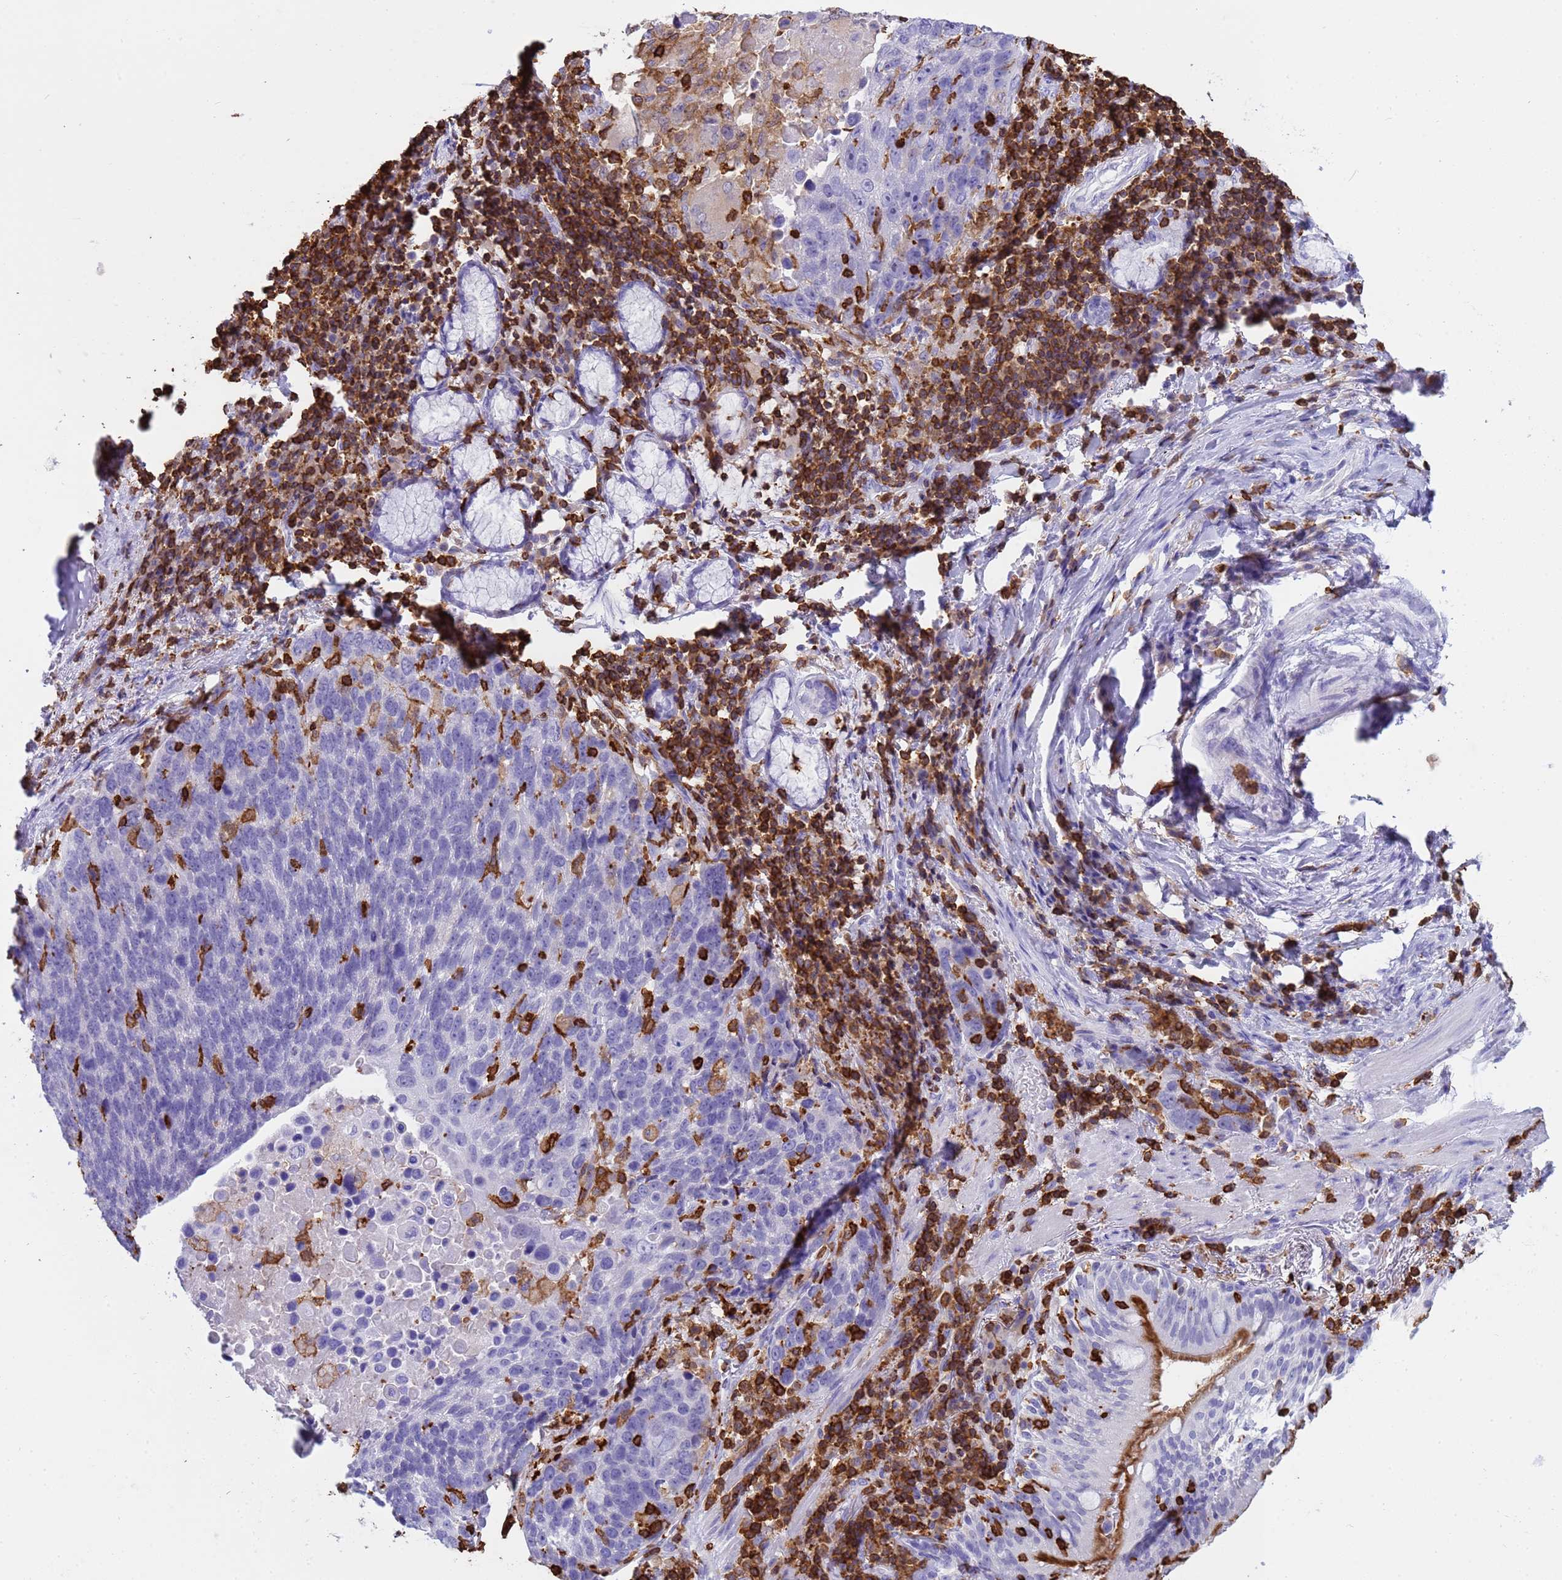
{"staining": {"intensity": "negative", "quantity": "none", "location": "none"}, "tissue": "lung cancer", "cell_type": "Tumor cells", "image_type": "cancer", "snomed": [{"axis": "morphology", "description": "Squamous cell carcinoma, NOS"}, {"axis": "topography", "description": "Lung"}], "caption": "An IHC histopathology image of lung cancer (squamous cell carcinoma) is shown. There is no staining in tumor cells of lung cancer (squamous cell carcinoma). Brightfield microscopy of IHC stained with DAB (3,3'-diaminobenzidine) (brown) and hematoxylin (blue), captured at high magnification.", "gene": "IRF5", "patient": {"sex": "male", "age": 66}}